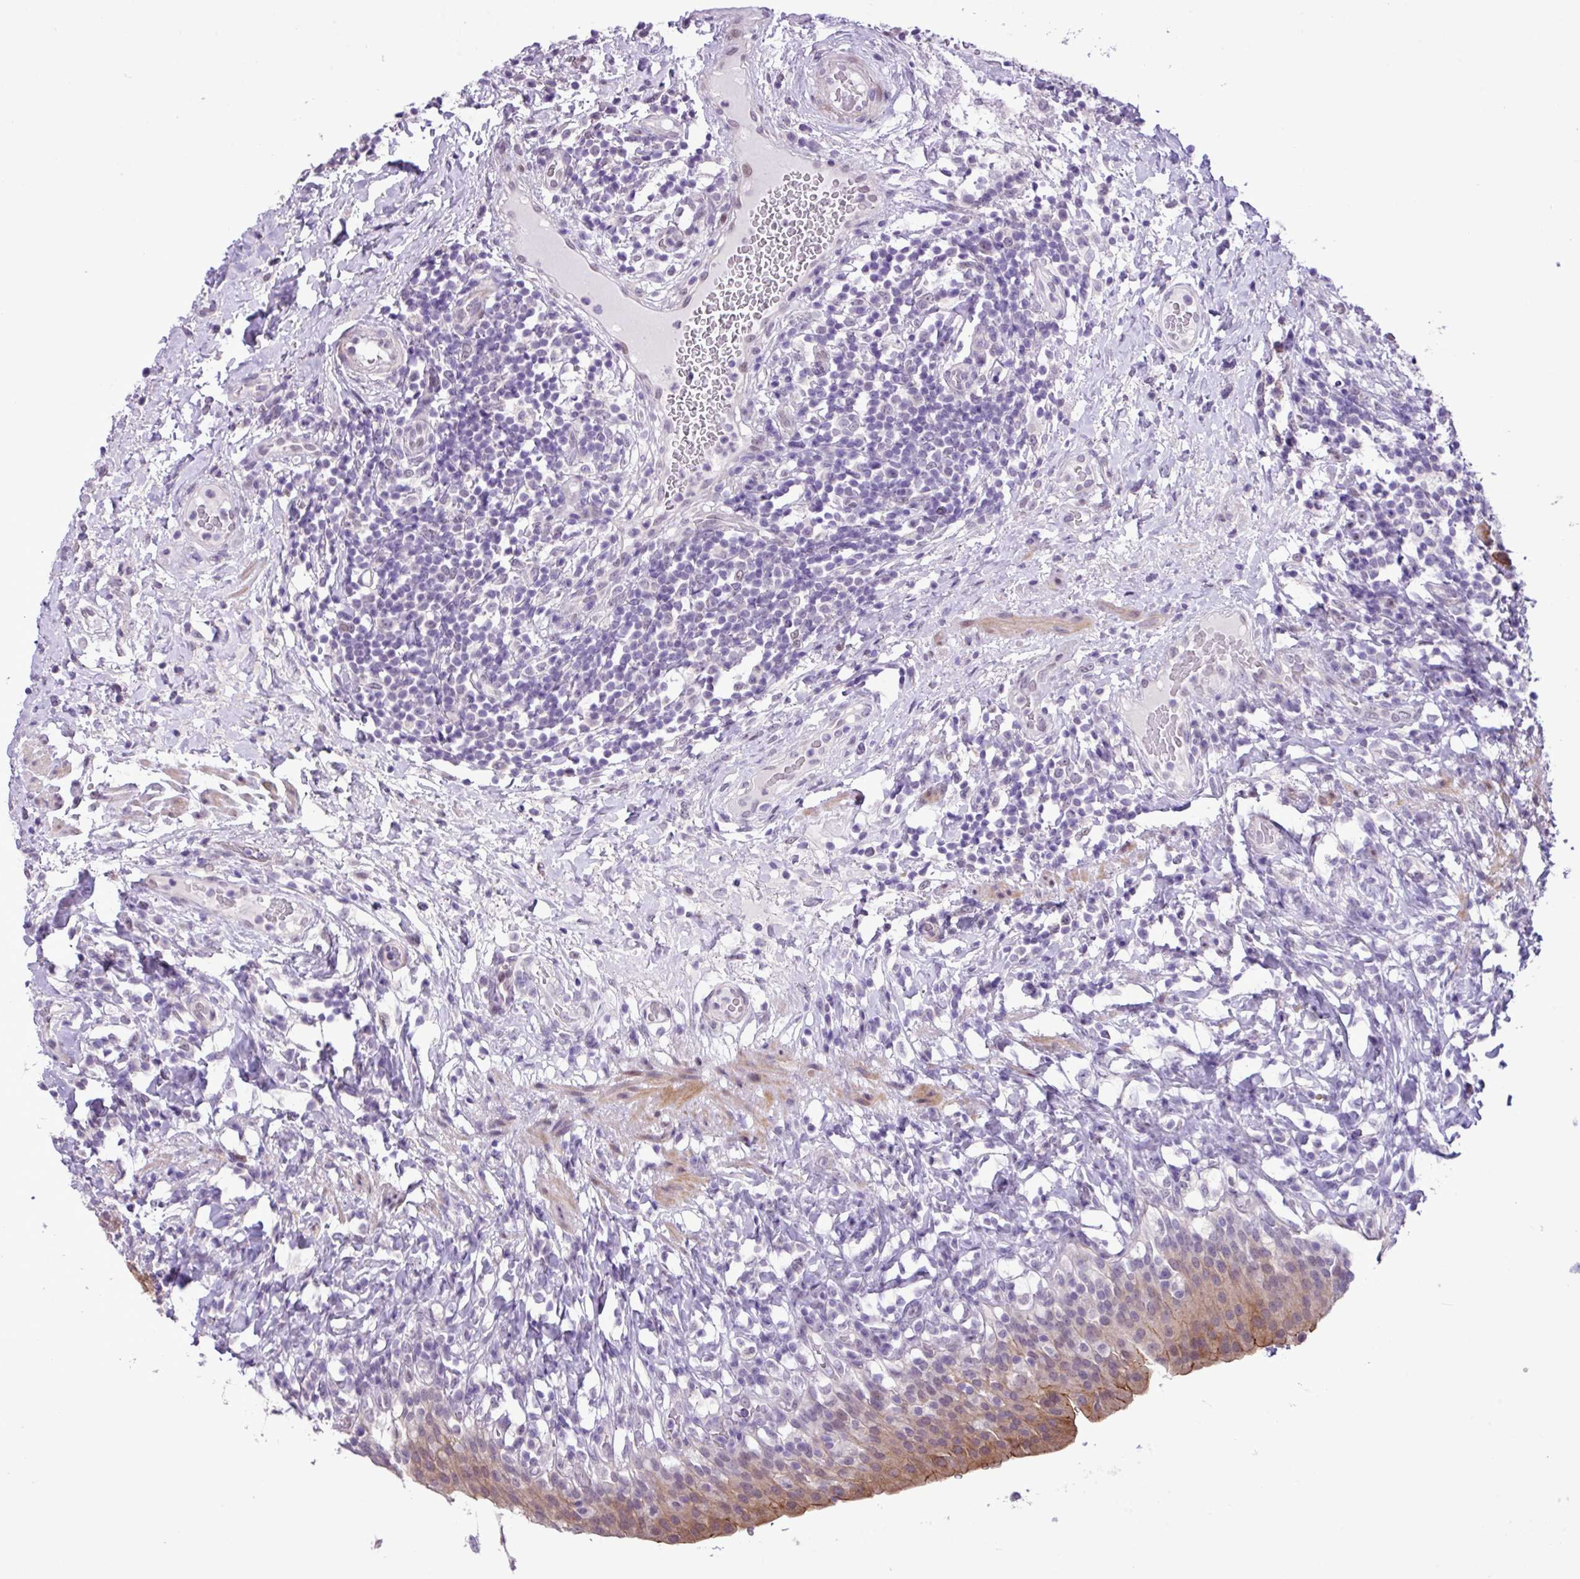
{"staining": {"intensity": "moderate", "quantity": "25%-75%", "location": "cytoplasmic/membranous,nuclear"}, "tissue": "urinary bladder", "cell_type": "Urothelial cells", "image_type": "normal", "snomed": [{"axis": "morphology", "description": "Normal tissue, NOS"}, {"axis": "morphology", "description": "Inflammation, NOS"}, {"axis": "topography", "description": "Urinary bladder"}], "caption": "Moderate cytoplasmic/membranous,nuclear expression is appreciated in about 25%-75% of urothelial cells in benign urinary bladder. The staining was performed using DAB (3,3'-diaminobenzidine) to visualize the protein expression in brown, while the nuclei were stained in blue with hematoxylin (Magnification: 20x).", "gene": "YLPM1", "patient": {"sex": "male", "age": 64}}